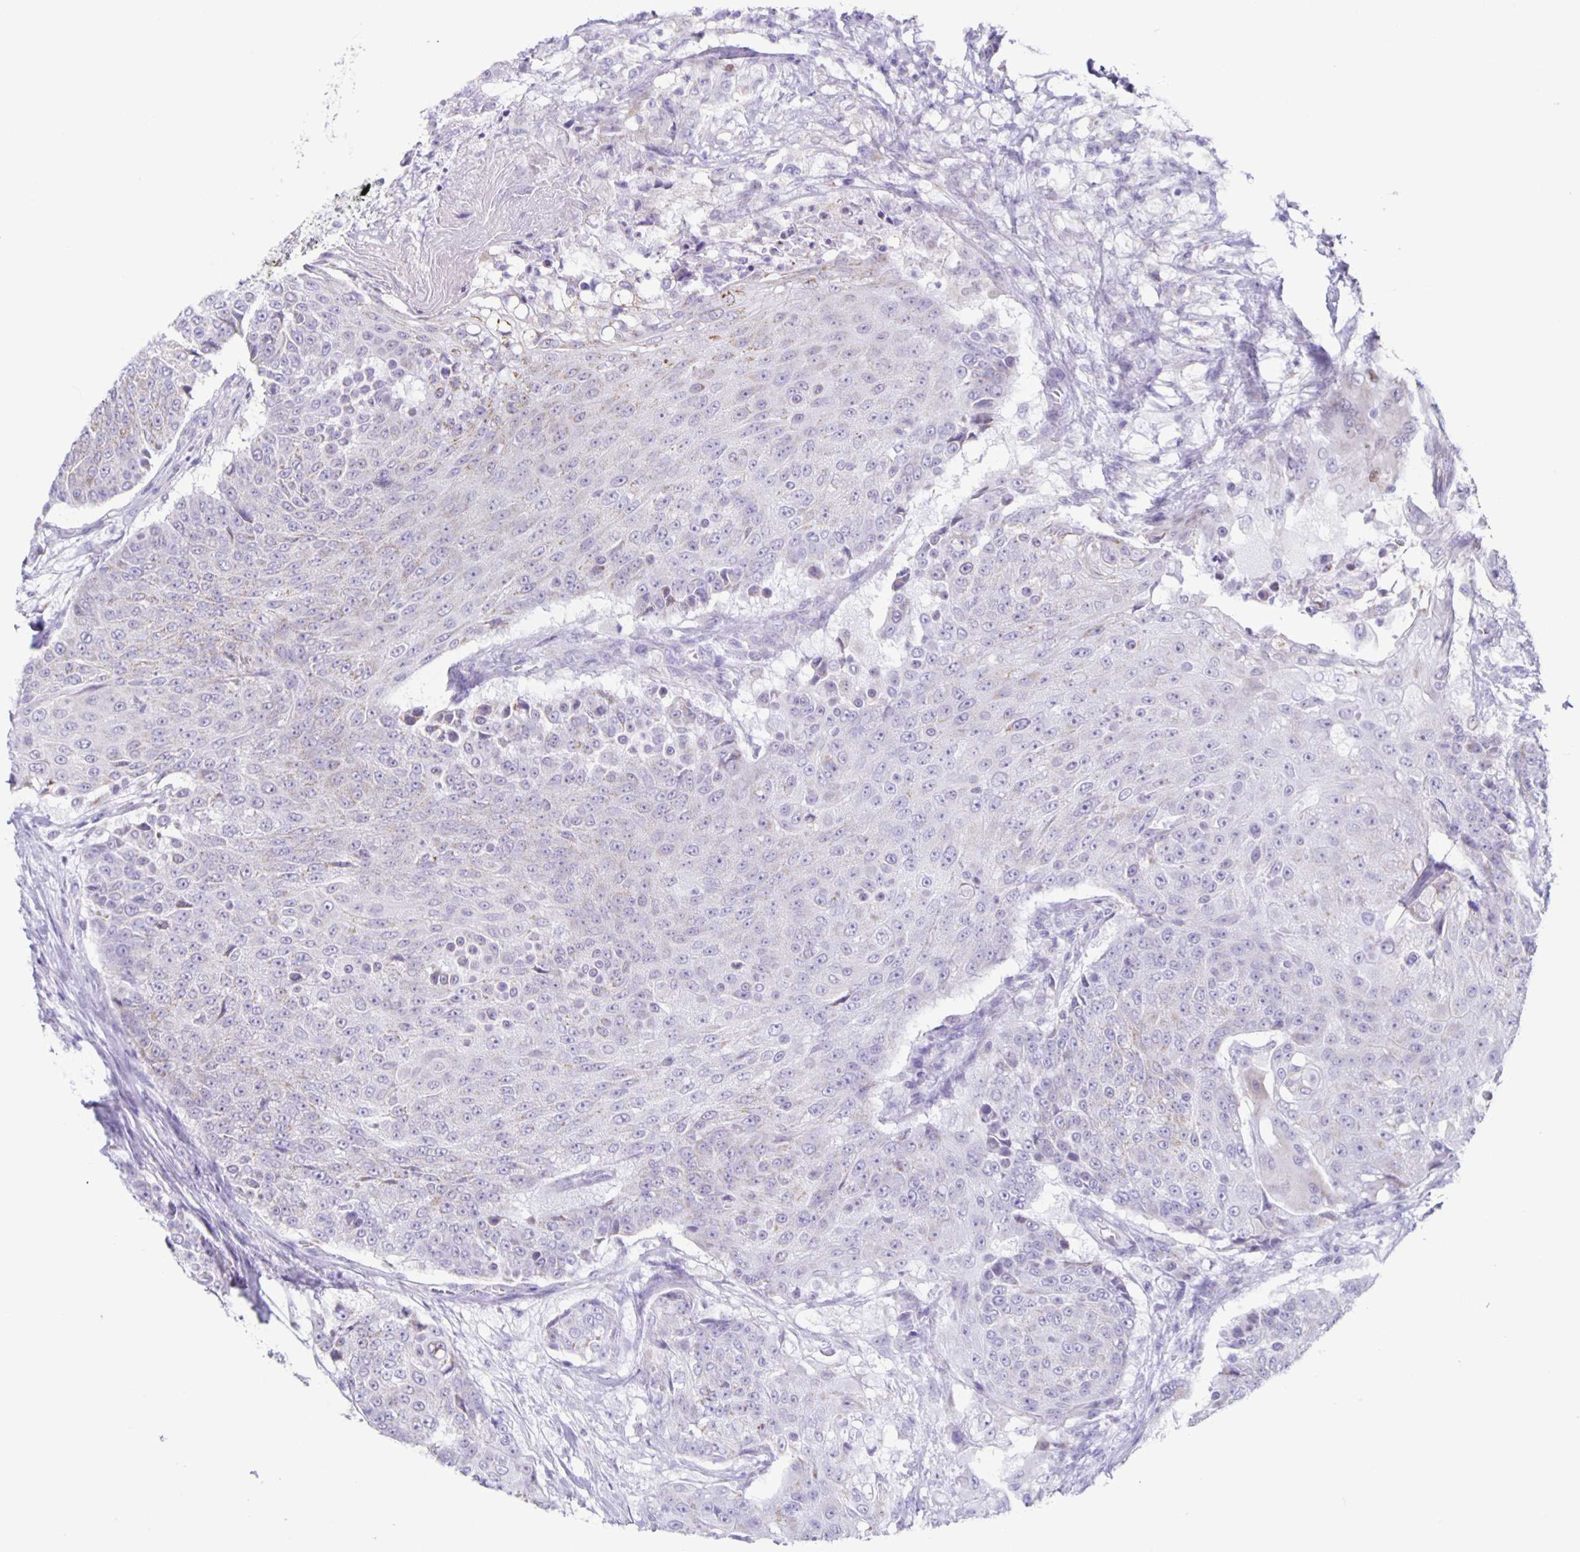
{"staining": {"intensity": "weak", "quantity": "<25%", "location": "cytoplasmic/membranous"}, "tissue": "urothelial cancer", "cell_type": "Tumor cells", "image_type": "cancer", "snomed": [{"axis": "morphology", "description": "Urothelial carcinoma, High grade"}, {"axis": "topography", "description": "Urinary bladder"}], "caption": "A histopathology image of high-grade urothelial carcinoma stained for a protein shows no brown staining in tumor cells. (Stains: DAB IHC with hematoxylin counter stain, Microscopy: brightfield microscopy at high magnification).", "gene": "CT45A5", "patient": {"sex": "female", "age": 63}}